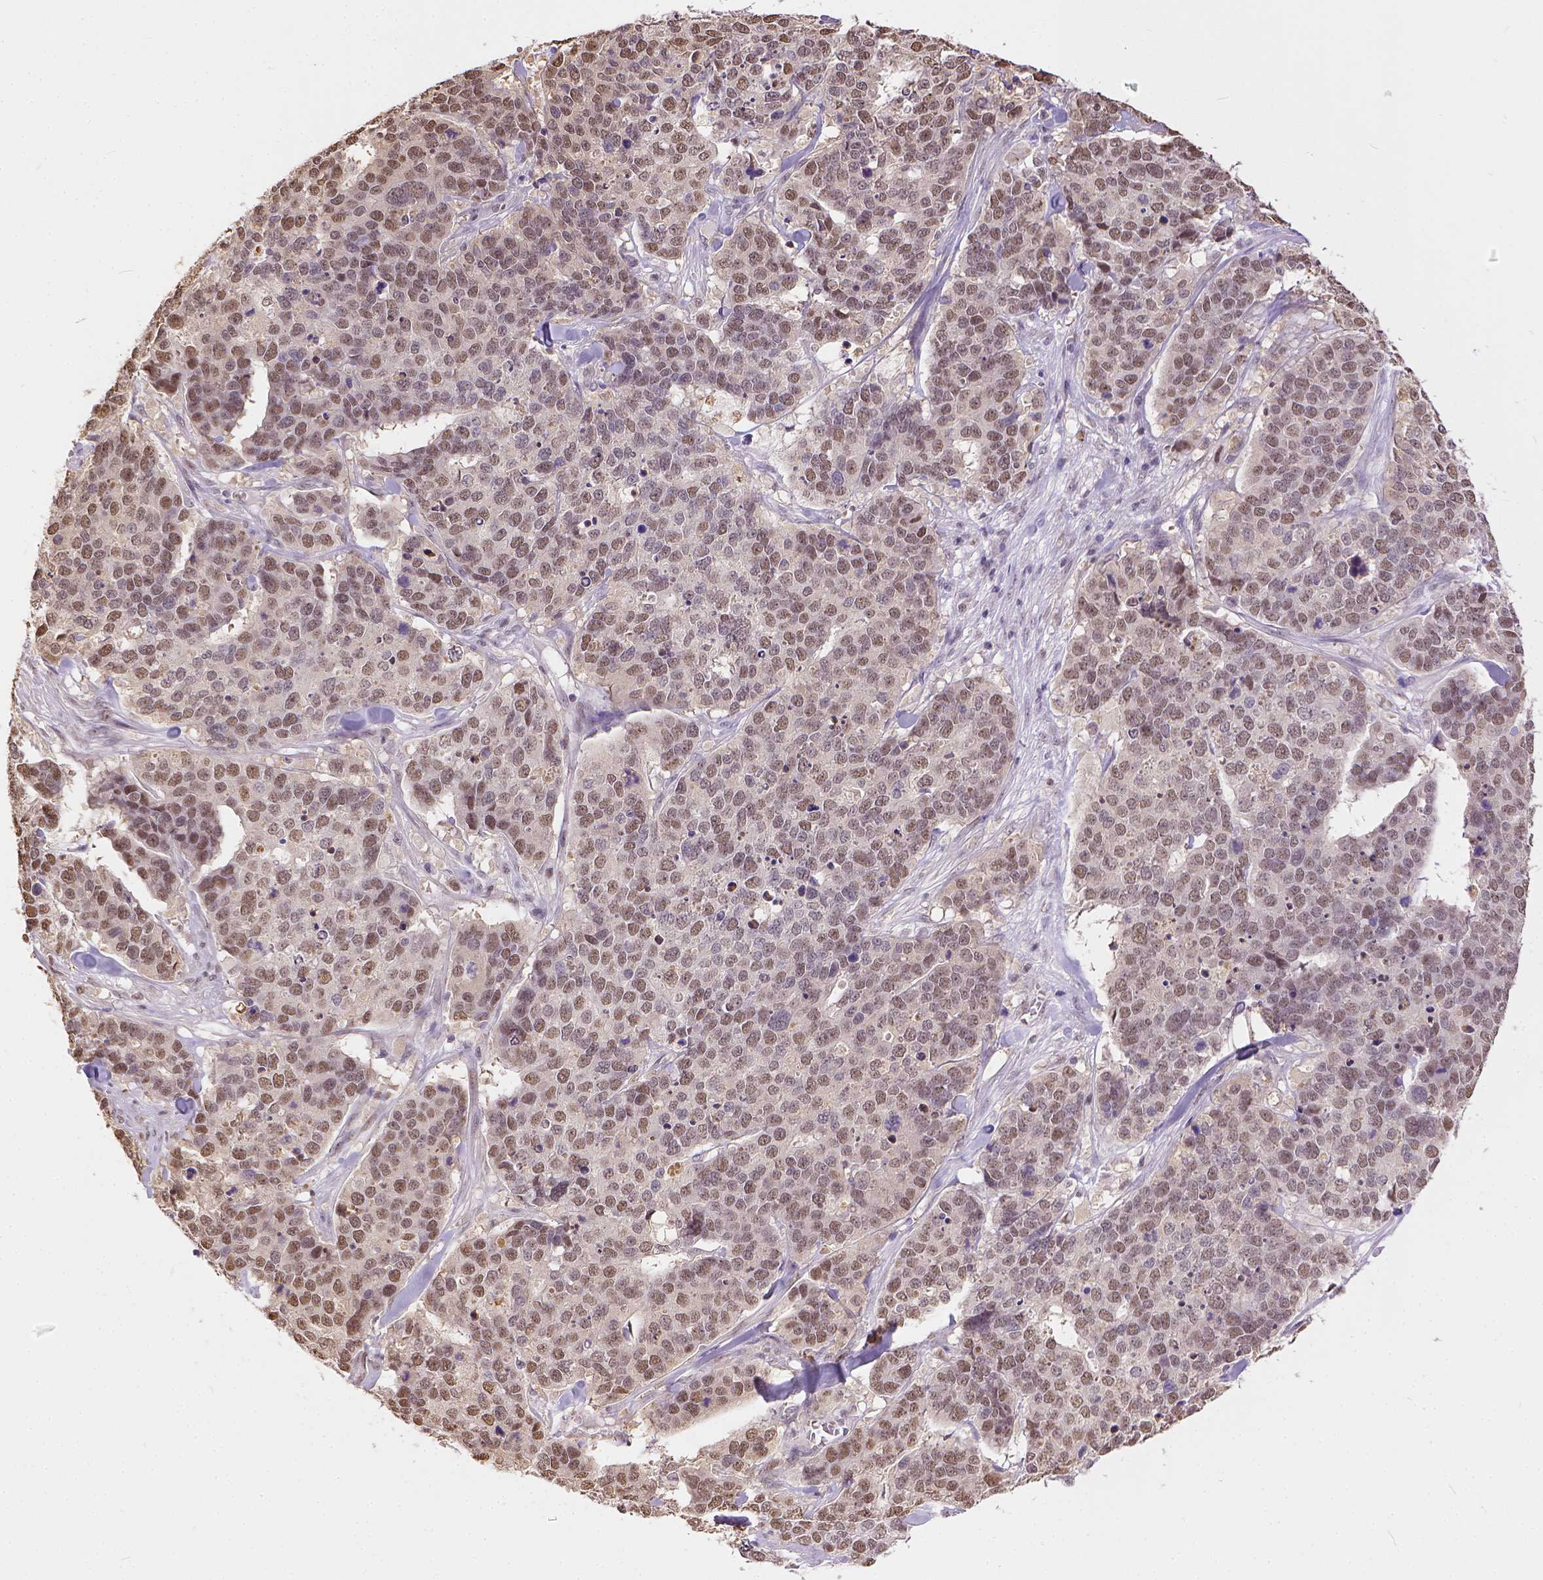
{"staining": {"intensity": "moderate", "quantity": ">75%", "location": "nuclear"}, "tissue": "ovarian cancer", "cell_type": "Tumor cells", "image_type": "cancer", "snomed": [{"axis": "morphology", "description": "Carcinoma, endometroid"}, {"axis": "topography", "description": "Ovary"}], "caption": "DAB immunohistochemical staining of ovarian cancer (endometroid carcinoma) reveals moderate nuclear protein staining in about >75% of tumor cells.", "gene": "ERCC1", "patient": {"sex": "female", "age": 65}}